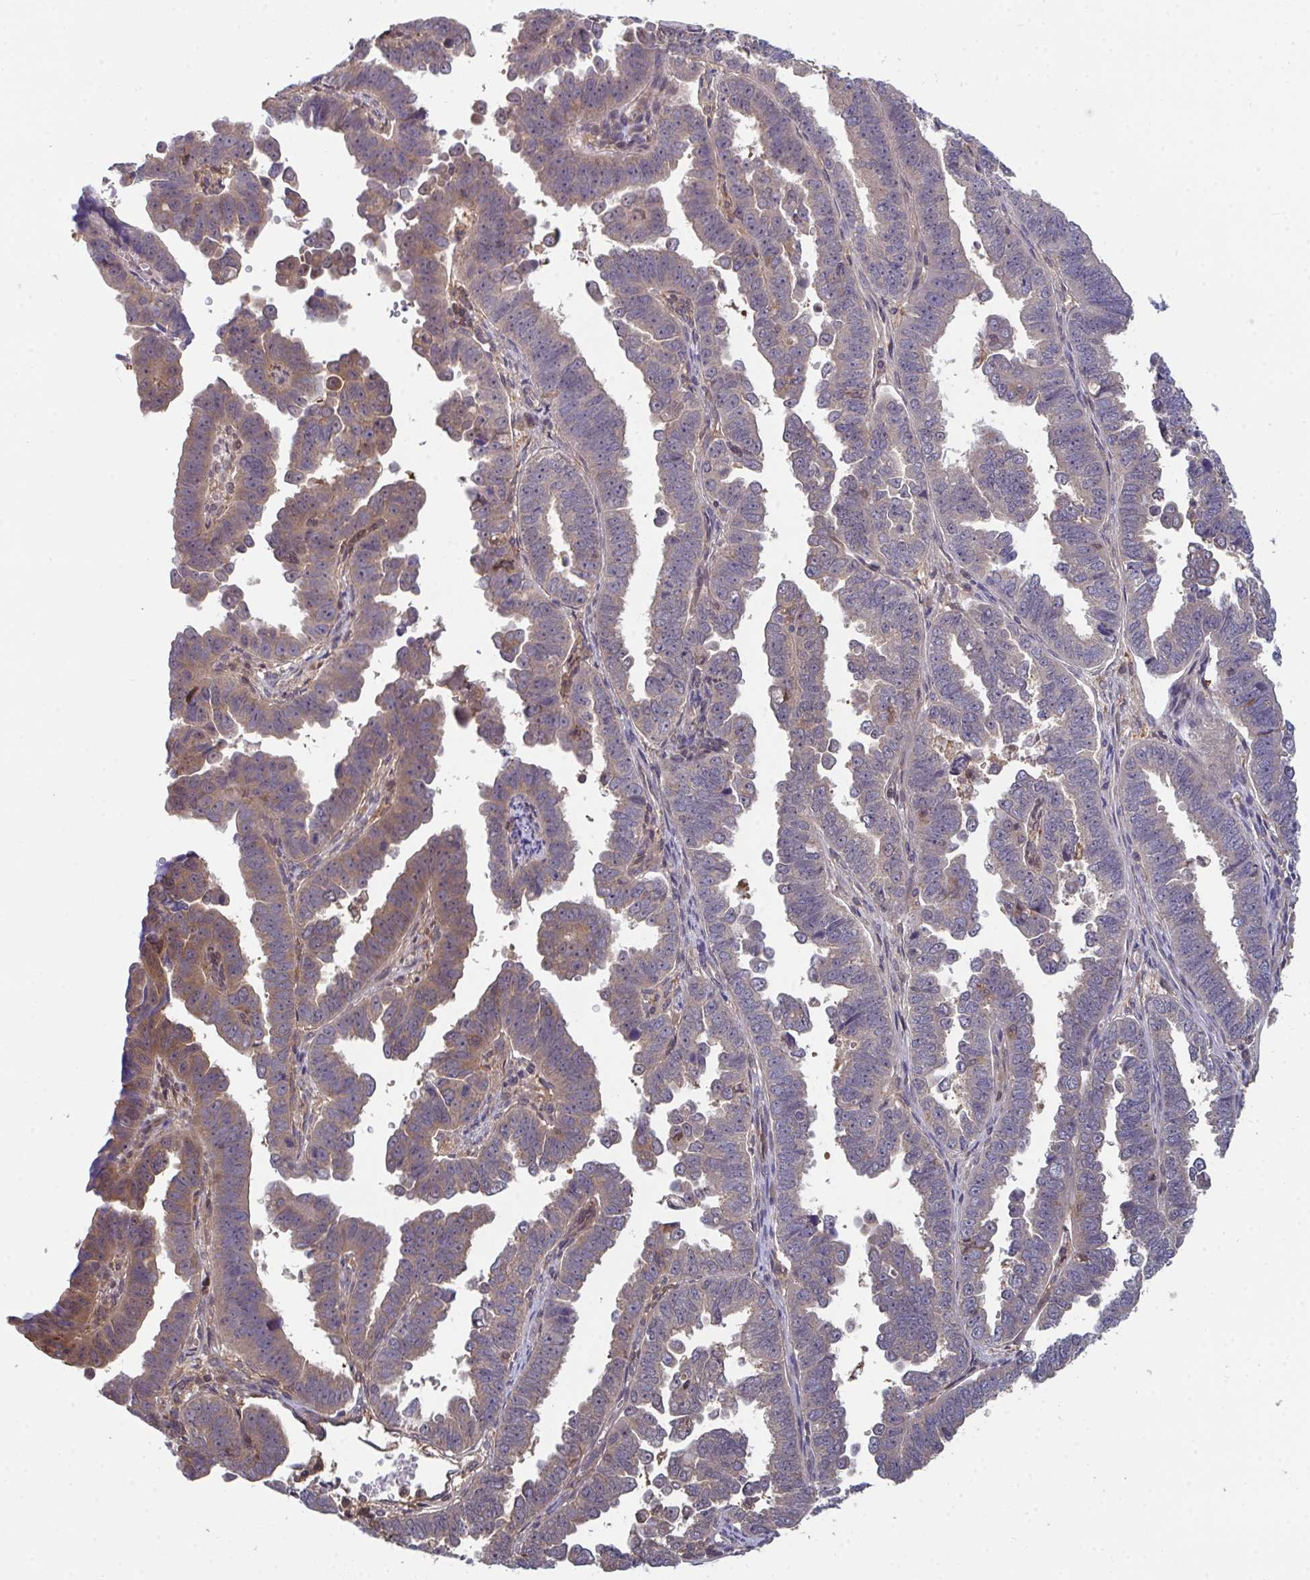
{"staining": {"intensity": "moderate", "quantity": "<25%", "location": "cytoplasmic/membranous"}, "tissue": "endometrial cancer", "cell_type": "Tumor cells", "image_type": "cancer", "snomed": [{"axis": "morphology", "description": "Adenocarcinoma, NOS"}, {"axis": "topography", "description": "Endometrium"}], "caption": "Immunohistochemistry histopathology image of human endometrial adenocarcinoma stained for a protein (brown), which shows low levels of moderate cytoplasmic/membranous positivity in approximately <25% of tumor cells.", "gene": "TTC9C", "patient": {"sex": "female", "age": 75}}